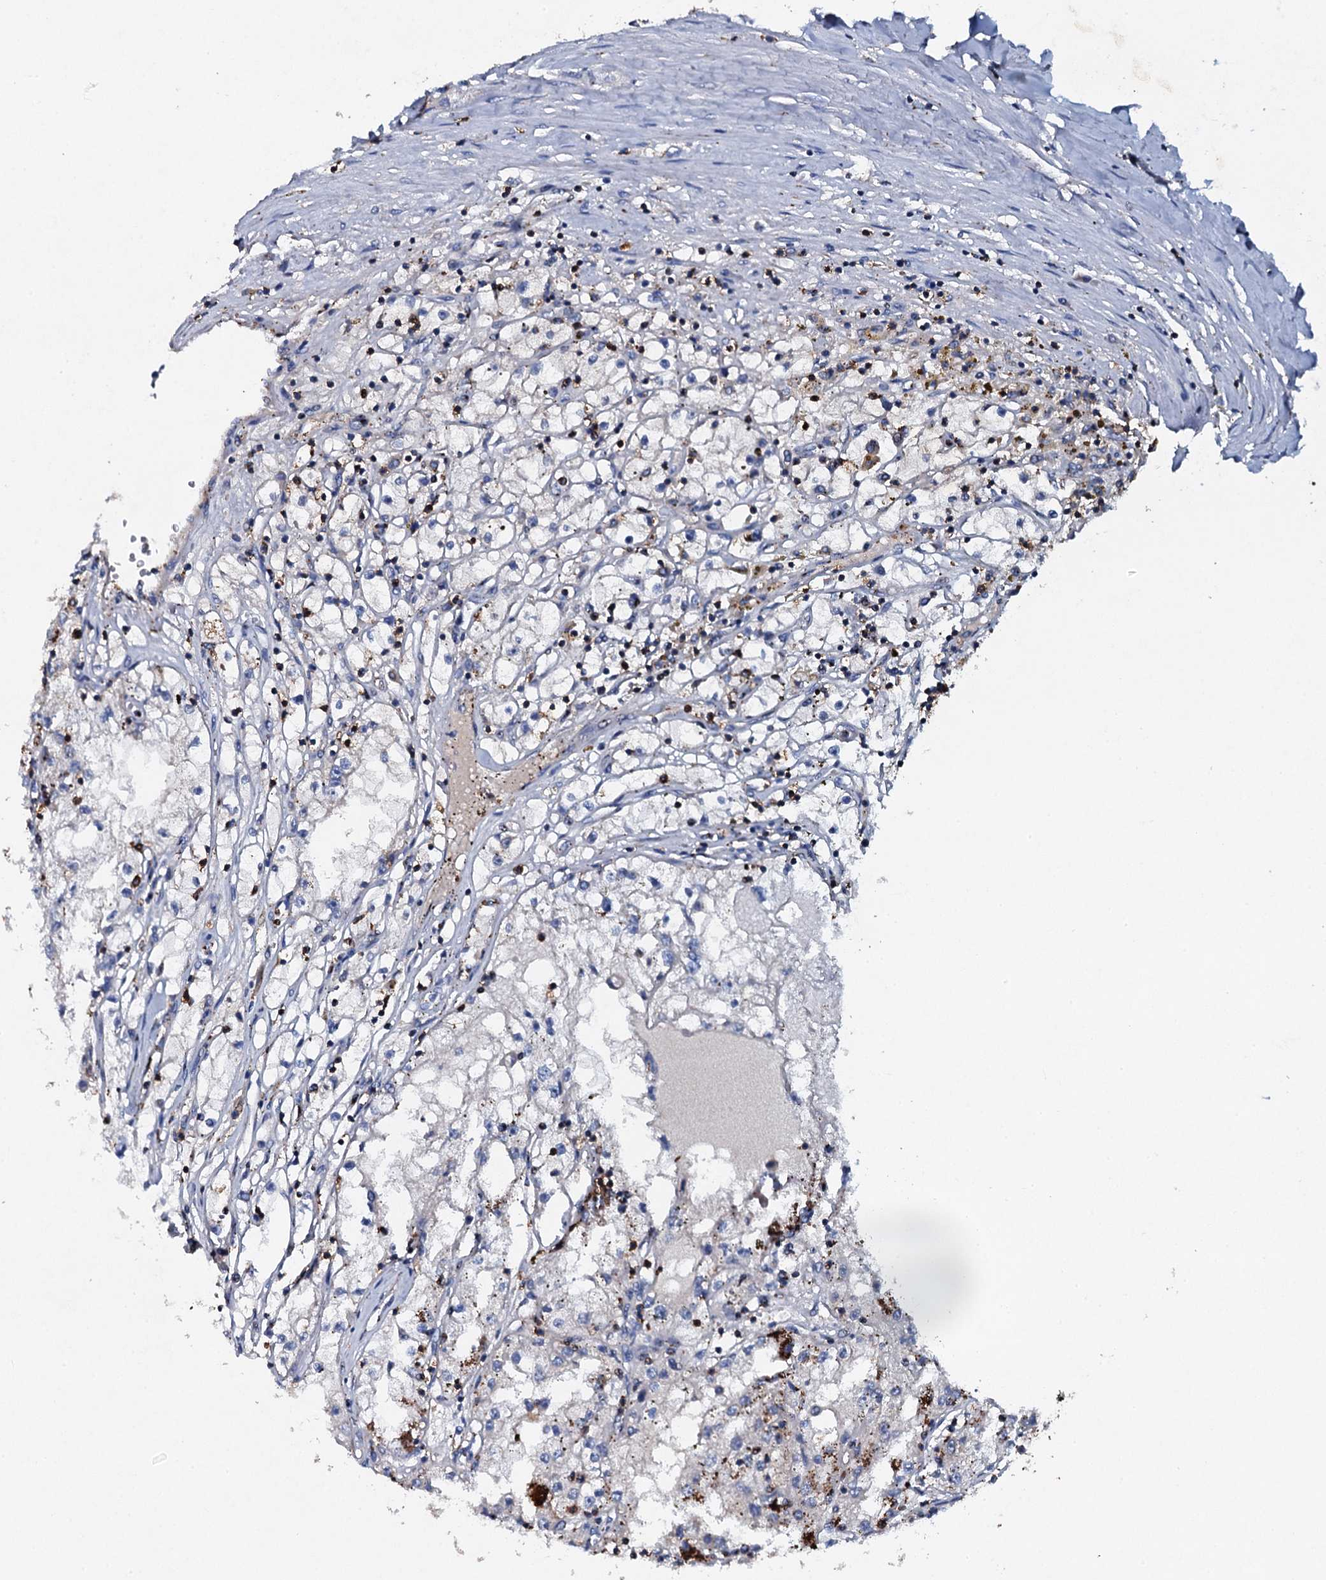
{"staining": {"intensity": "negative", "quantity": "none", "location": "none"}, "tissue": "renal cancer", "cell_type": "Tumor cells", "image_type": "cancer", "snomed": [{"axis": "morphology", "description": "Adenocarcinoma, NOS"}, {"axis": "topography", "description": "Kidney"}], "caption": "High magnification brightfield microscopy of adenocarcinoma (renal) stained with DAB (brown) and counterstained with hematoxylin (blue): tumor cells show no significant positivity.", "gene": "MS4A4E", "patient": {"sex": "male", "age": 56}}